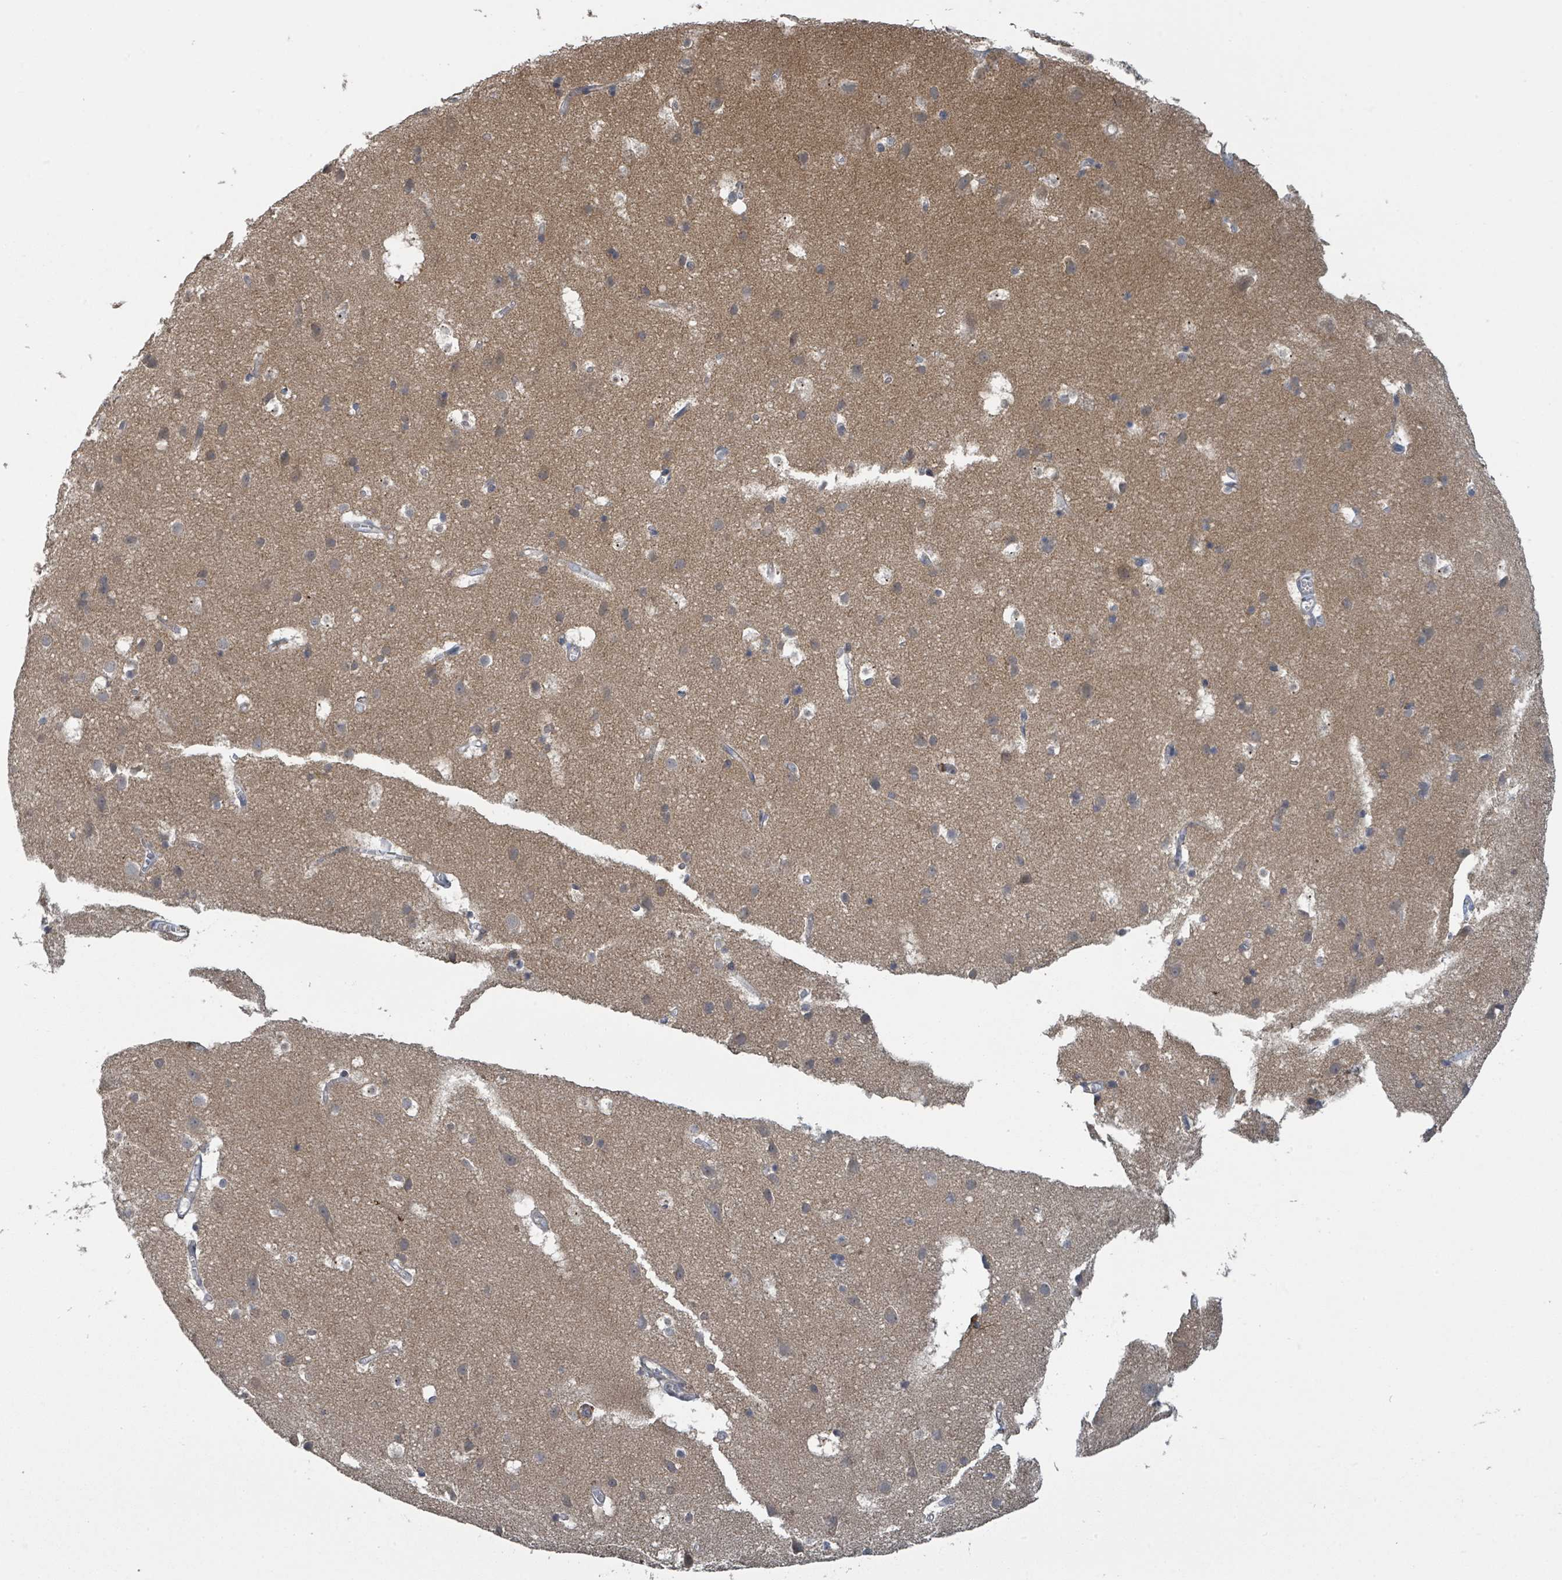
{"staining": {"intensity": "weak", "quantity": "25%-75%", "location": "cytoplasmic/membranous"}, "tissue": "cerebral cortex", "cell_type": "Endothelial cells", "image_type": "normal", "snomed": [{"axis": "morphology", "description": "Normal tissue, NOS"}, {"axis": "topography", "description": "Cerebral cortex"}], "caption": "This is an image of immunohistochemistry staining of benign cerebral cortex, which shows weak staining in the cytoplasmic/membranous of endothelial cells.", "gene": "CCDC121", "patient": {"sex": "male", "age": 54}}